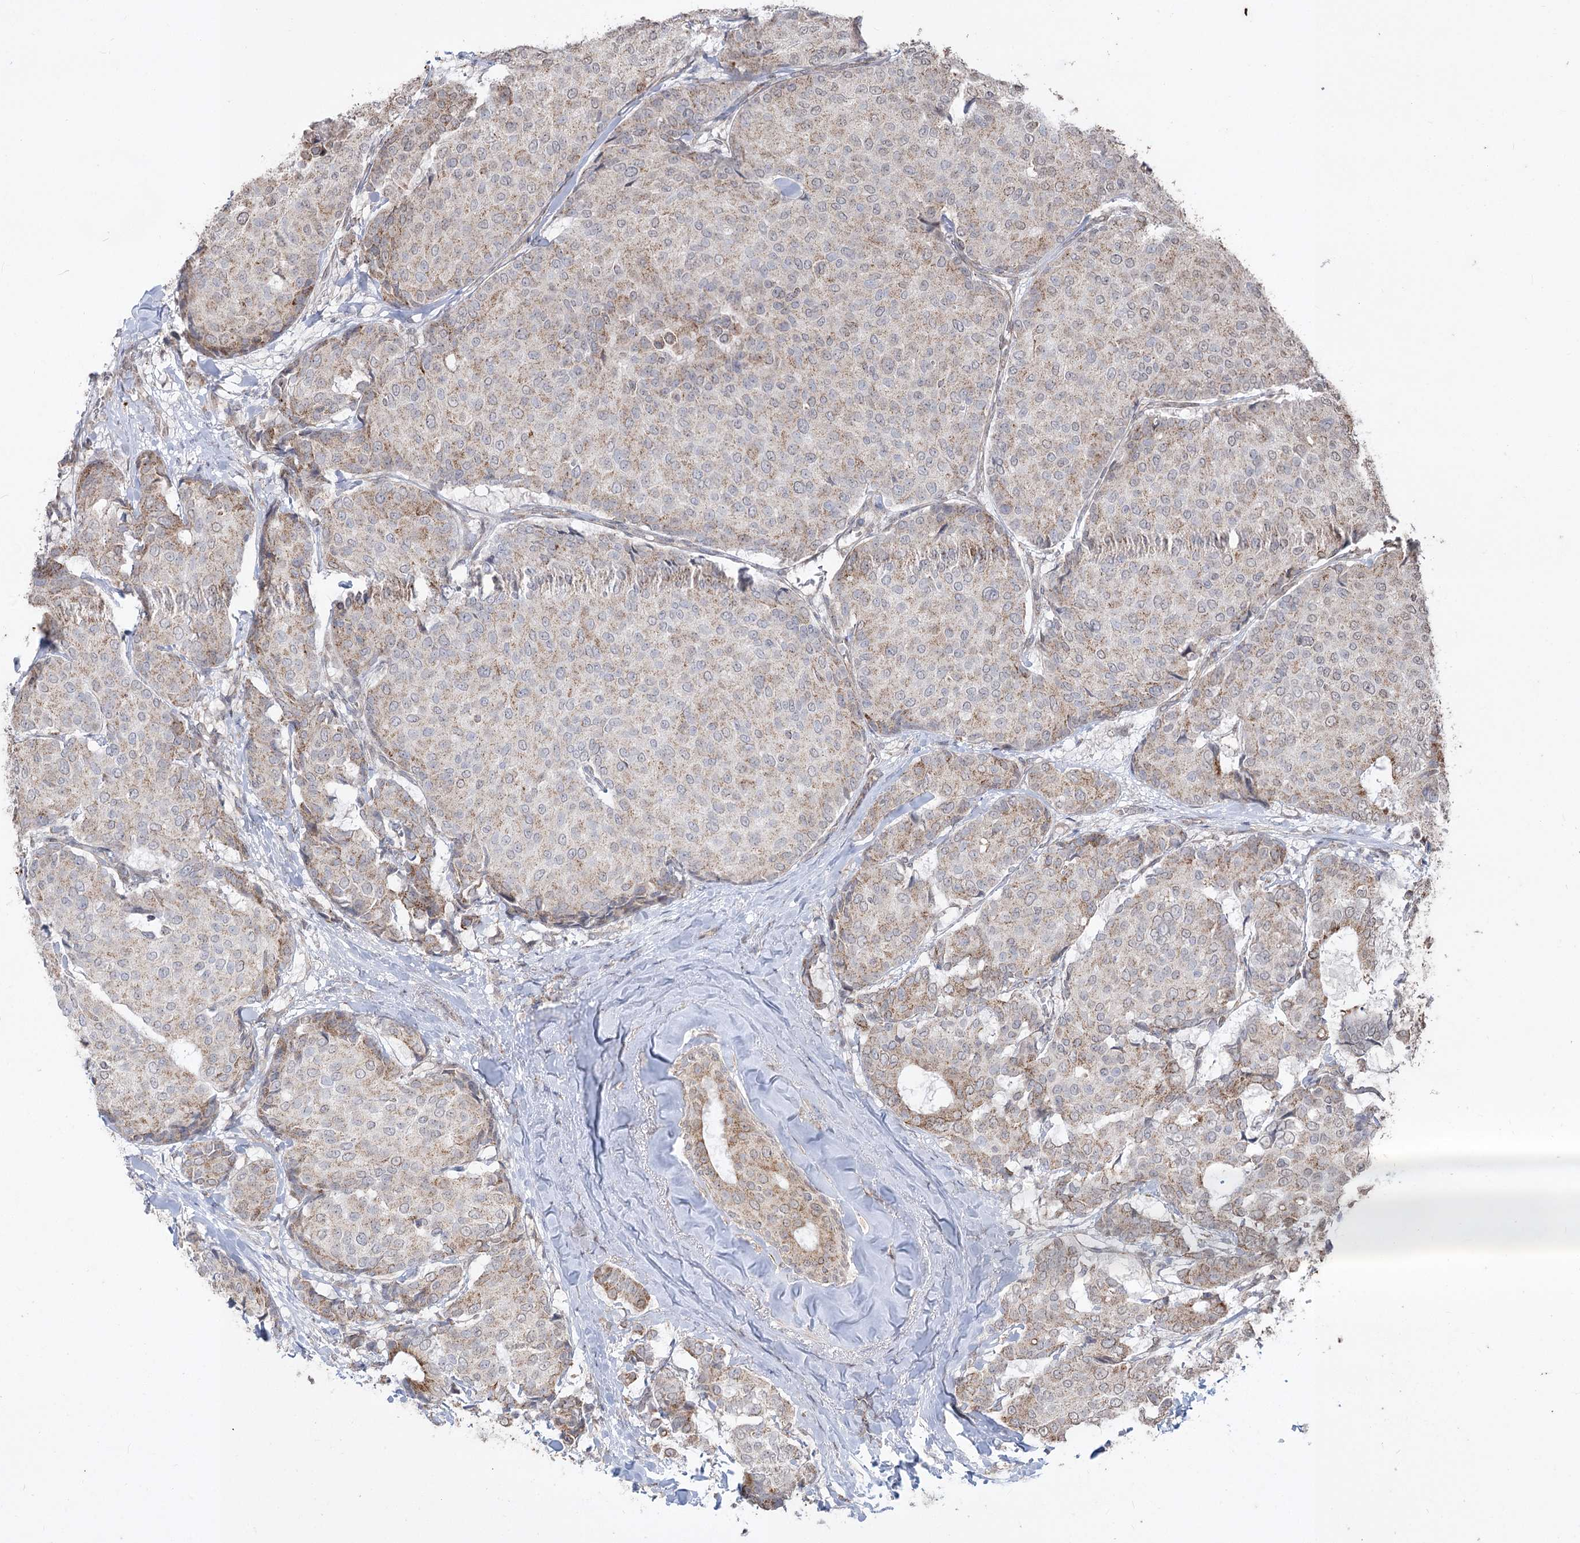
{"staining": {"intensity": "moderate", "quantity": ">75%", "location": "cytoplasmic/membranous"}, "tissue": "breast cancer", "cell_type": "Tumor cells", "image_type": "cancer", "snomed": [{"axis": "morphology", "description": "Duct carcinoma"}, {"axis": "topography", "description": "Breast"}], "caption": "Protein expression analysis of human breast cancer (invasive ductal carcinoma) reveals moderate cytoplasmic/membranous expression in about >75% of tumor cells.", "gene": "ZSCAN23", "patient": {"sex": "female", "age": 75}}